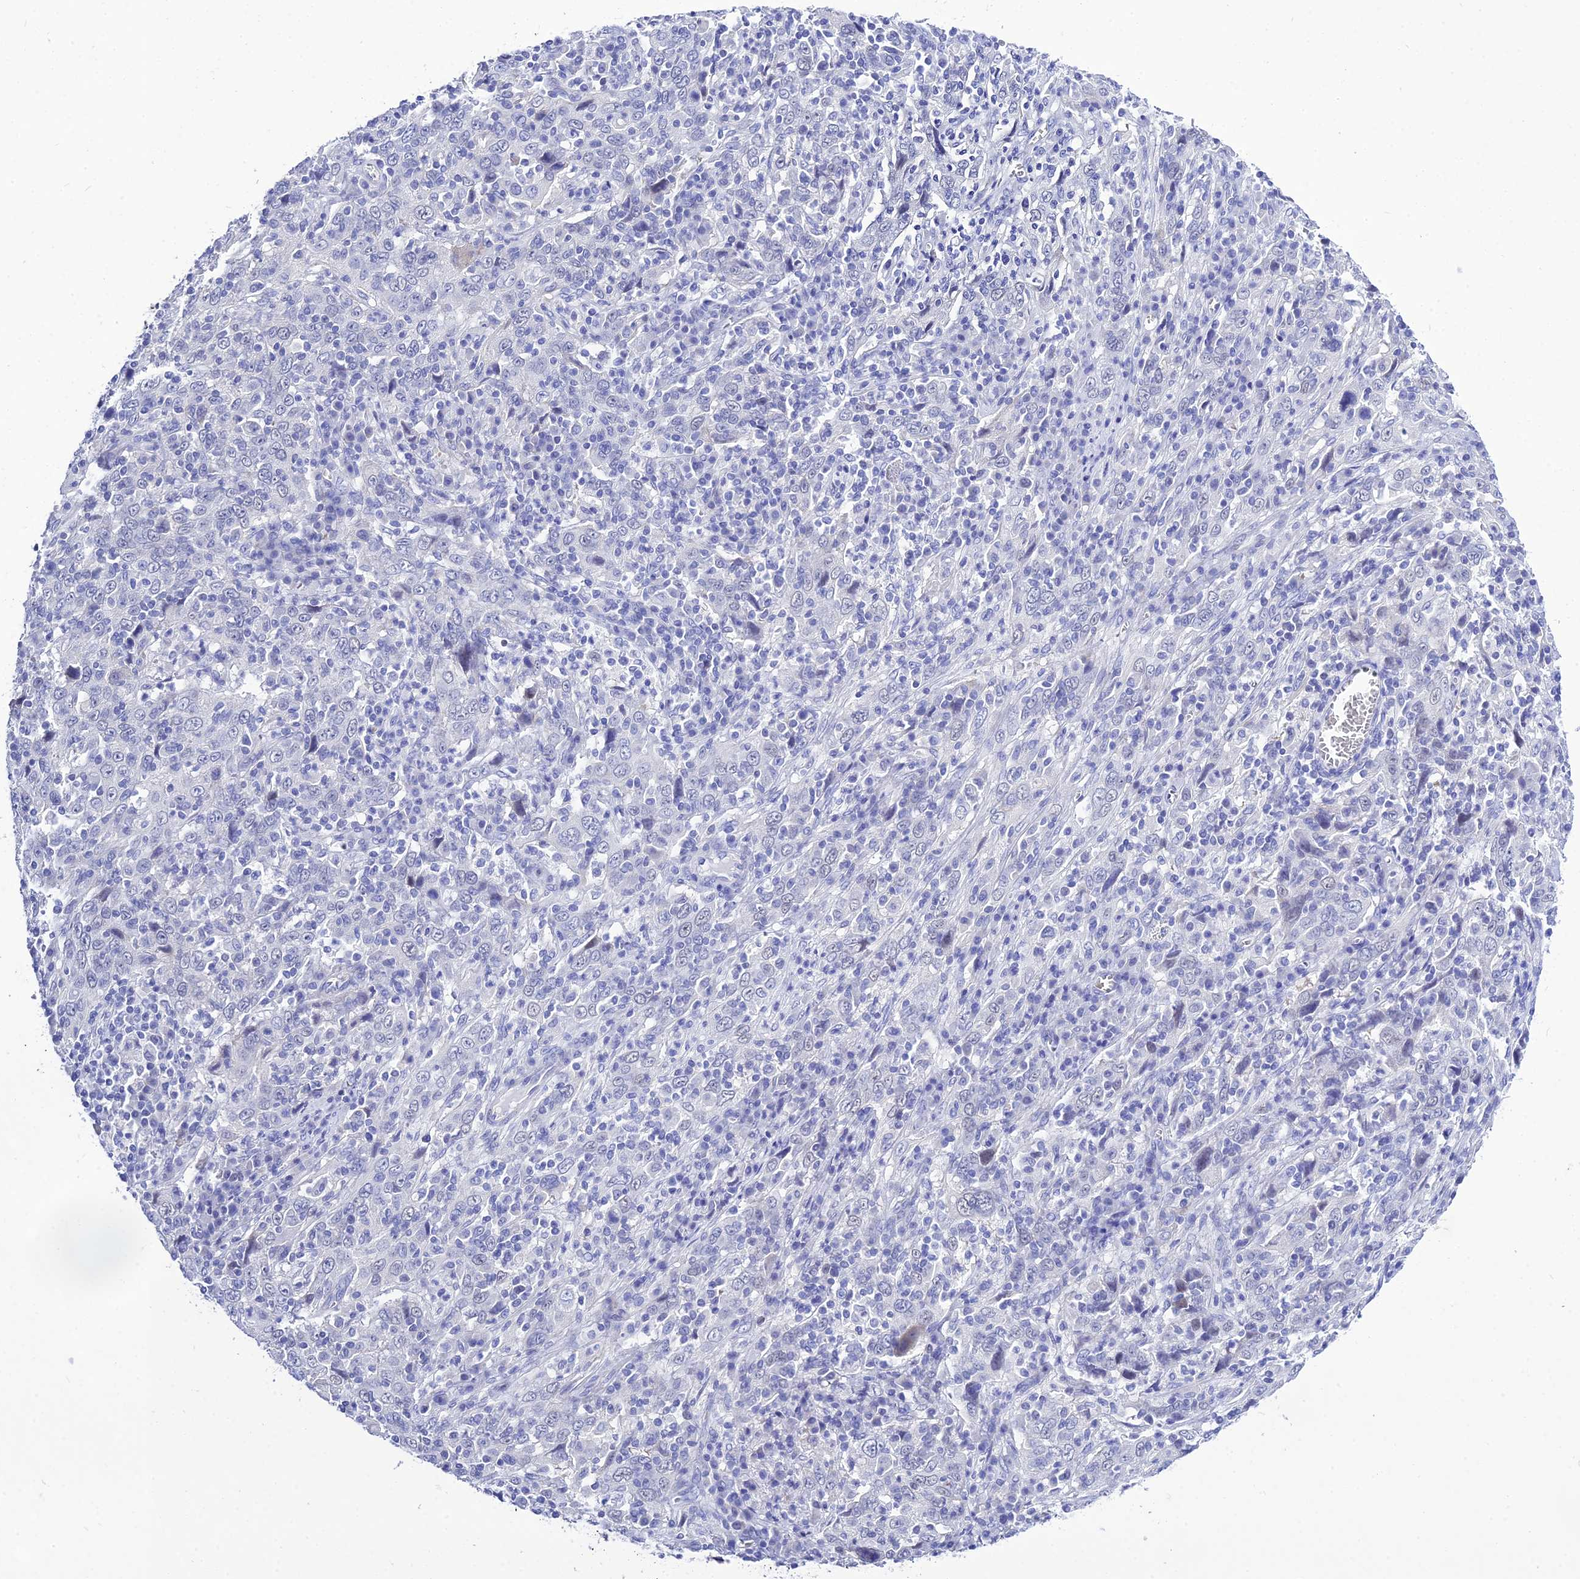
{"staining": {"intensity": "negative", "quantity": "none", "location": "none"}, "tissue": "cervical cancer", "cell_type": "Tumor cells", "image_type": "cancer", "snomed": [{"axis": "morphology", "description": "Squamous cell carcinoma, NOS"}, {"axis": "topography", "description": "Cervix"}], "caption": "Cervical cancer (squamous cell carcinoma) stained for a protein using immunohistochemistry exhibits no expression tumor cells.", "gene": "DEFB107A", "patient": {"sex": "female", "age": 46}}